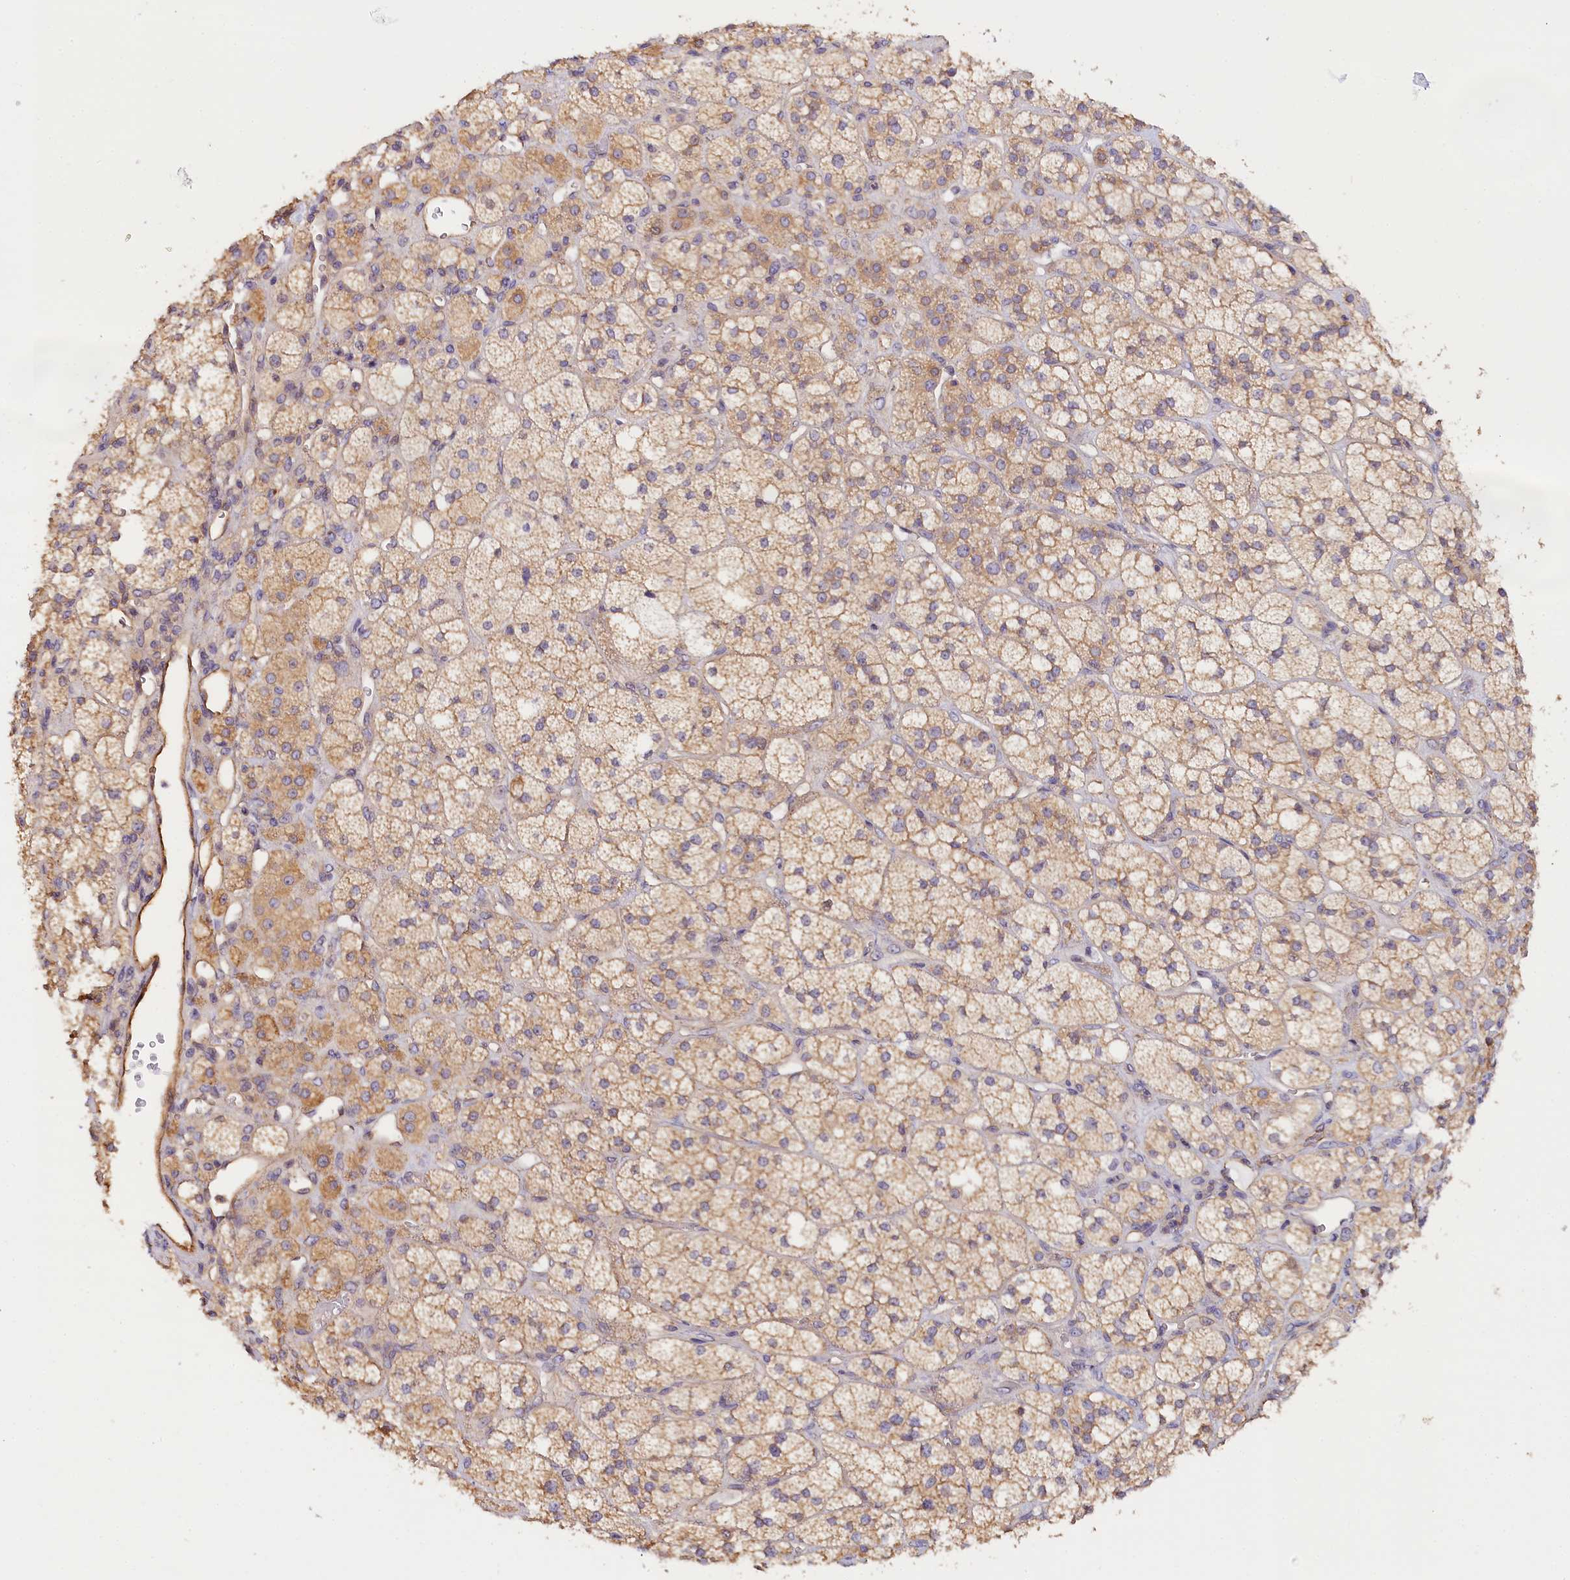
{"staining": {"intensity": "weak", "quantity": ">75%", "location": "cytoplasmic/membranous"}, "tissue": "adrenal gland", "cell_type": "Glandular cells", "image_type": "normal", "snomed": [{"axis": "morphology", "description": "Normal tissue, NOS"}, {"axis": "topography", "description": "Adrenal gland"}], "caption": "Immunohistochemical staining of normal human adrenal gland shows low levels of weak cytoplasmic/membranous positivity in about >75% of glandular cells. Nuclei are stained in blue.", "gene": "KATNB1", "patient": {"sex": "male", "age": 61}}